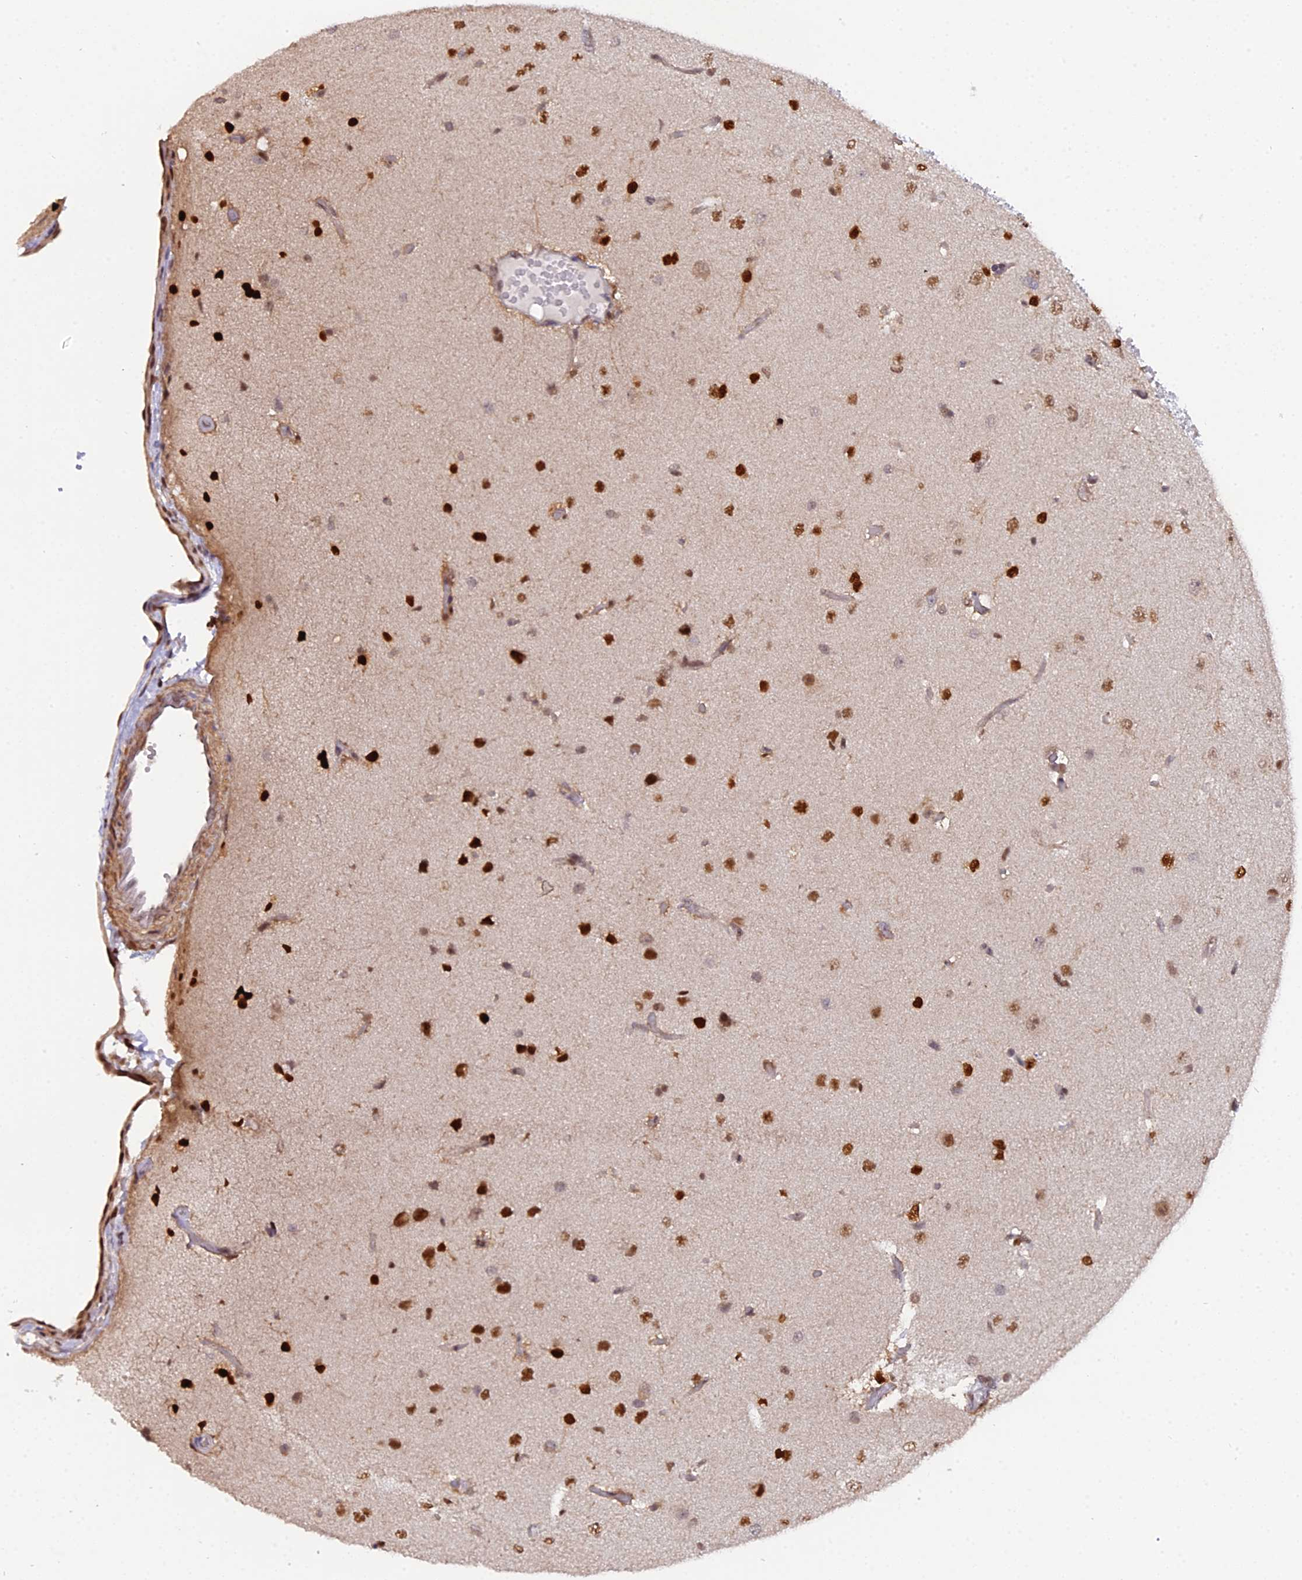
{"staining": {"intensity": "strong", "quantity": "25%-75%", "location": "nuclear"}, "tissue": "glioma", "cell_type": "Tumor cells", "image_type": "cancer", "snomed": [{"axis": "morphology", "description": "Glioma, malignant, High grade"}, {"axis": "topography", "description": "Brain"}], "caption": "The image exhibits immunohistochemical staining of glioma. There is strong nuclear expression is appreciated in approximately 25%-75% of tumor cells. (Brightfield microscopy of DAB IHC at high magnification).", "gene": "FAM118B", "patient": {"sex": "female", "age": 59}}